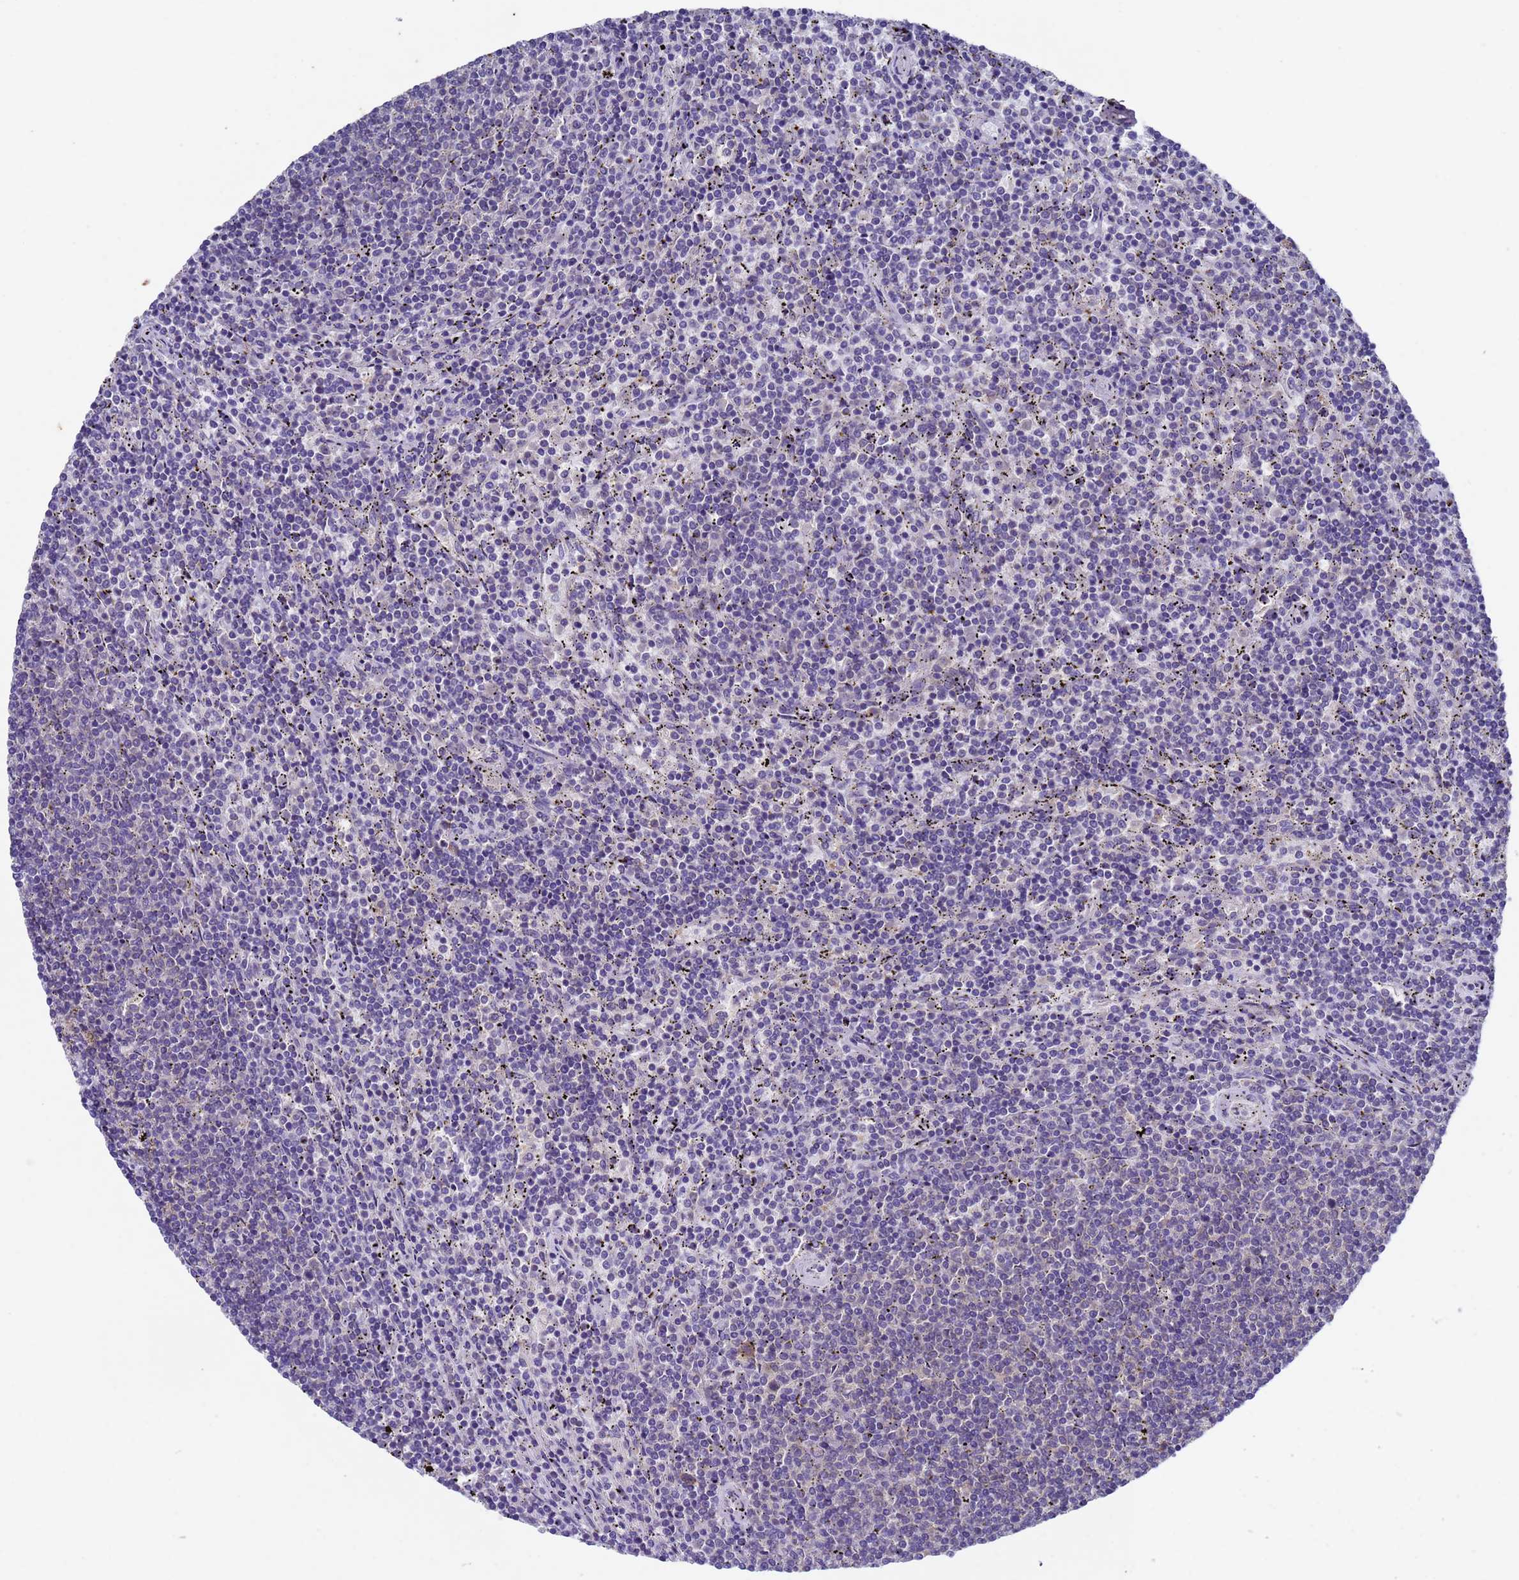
{"staining": {"intensity": "negative", "quantity": "none", "location": "none"}, "tissue": "lymphoma", "cell_type": "Tumor cells", "image_type": "cancer", "snomed": [{"axis": "morphology", "description": "Malignant lymphoma, non-Hodgkin's type, Low grade"}, {"axis": "topography", "description": "Spleen"}], "caption": "Immunohistochemistry (IHC) photomicrograph of human low-grade malignant lymphoma, non-Hodgkin's type stained for a protein (brown), which demonstrates no expression in tumor cells. Brightfield microscopy of immunohistochemistry (IHC) stained with DAB (3,3'-diaminobenzidine) (brown) and hematoxylin (blue), captured at high magnification.", "gene": "DCAF12L2", "patient": {"sex": "female", "age": 50}}